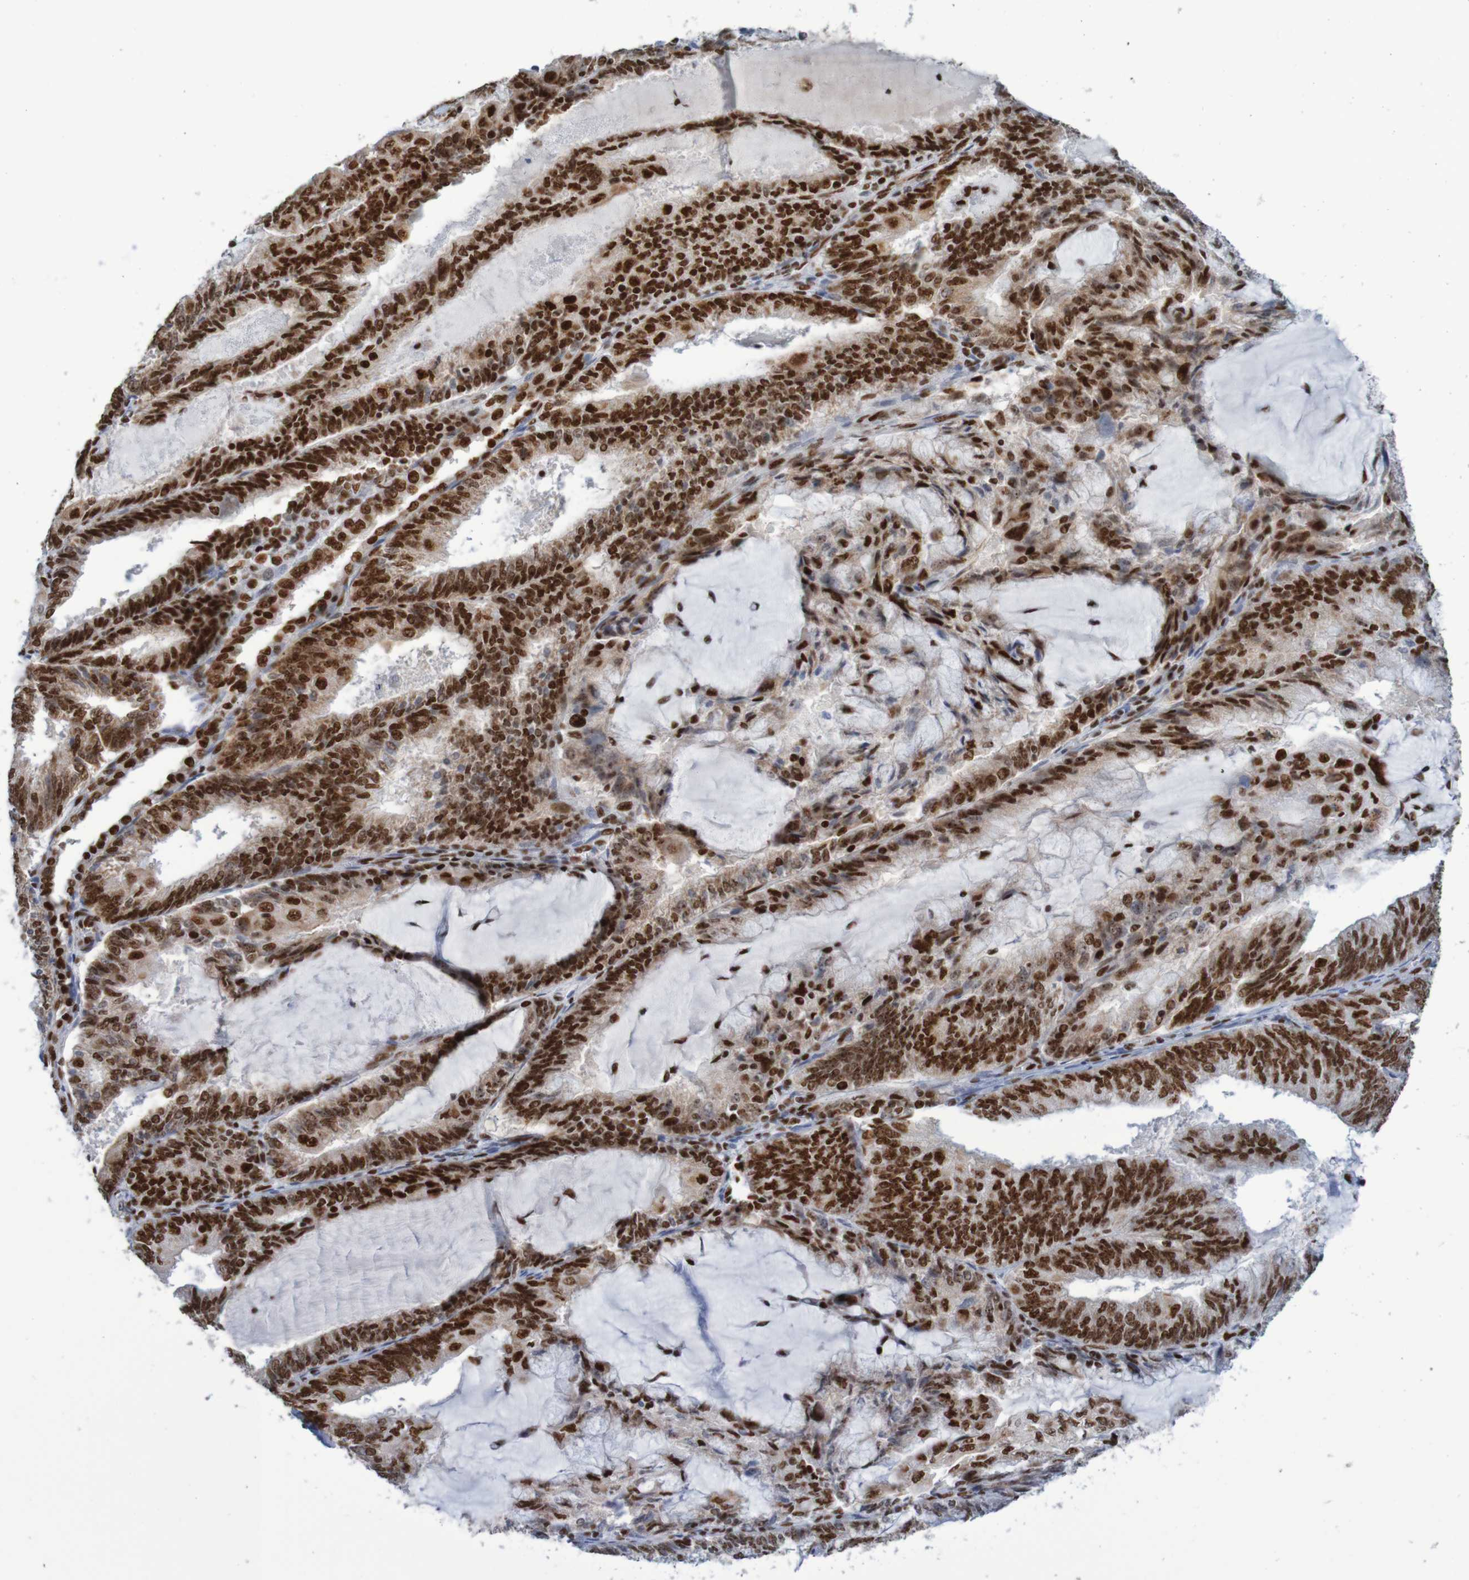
{"staining": {"intensity": "strong", "quantity": ">75%", "location": "nuclear"}, "tissue": "endometrial cancer", "cell_type": "Tumor cells", "image_type": "cancer", "snomed": [{"axis": "morphology", "description": "Adenocarcinoma, NOS"}, {"axis": "topography", "description": "Endometrium"}], "caption": "Protein staining by IHC demonstrates strong nuclear positivity in about >75% of tumor cells in adenocarcinoma (endometrial).", "gene": "THRAP3", "patient": {"sex": "female", "age": 81}}